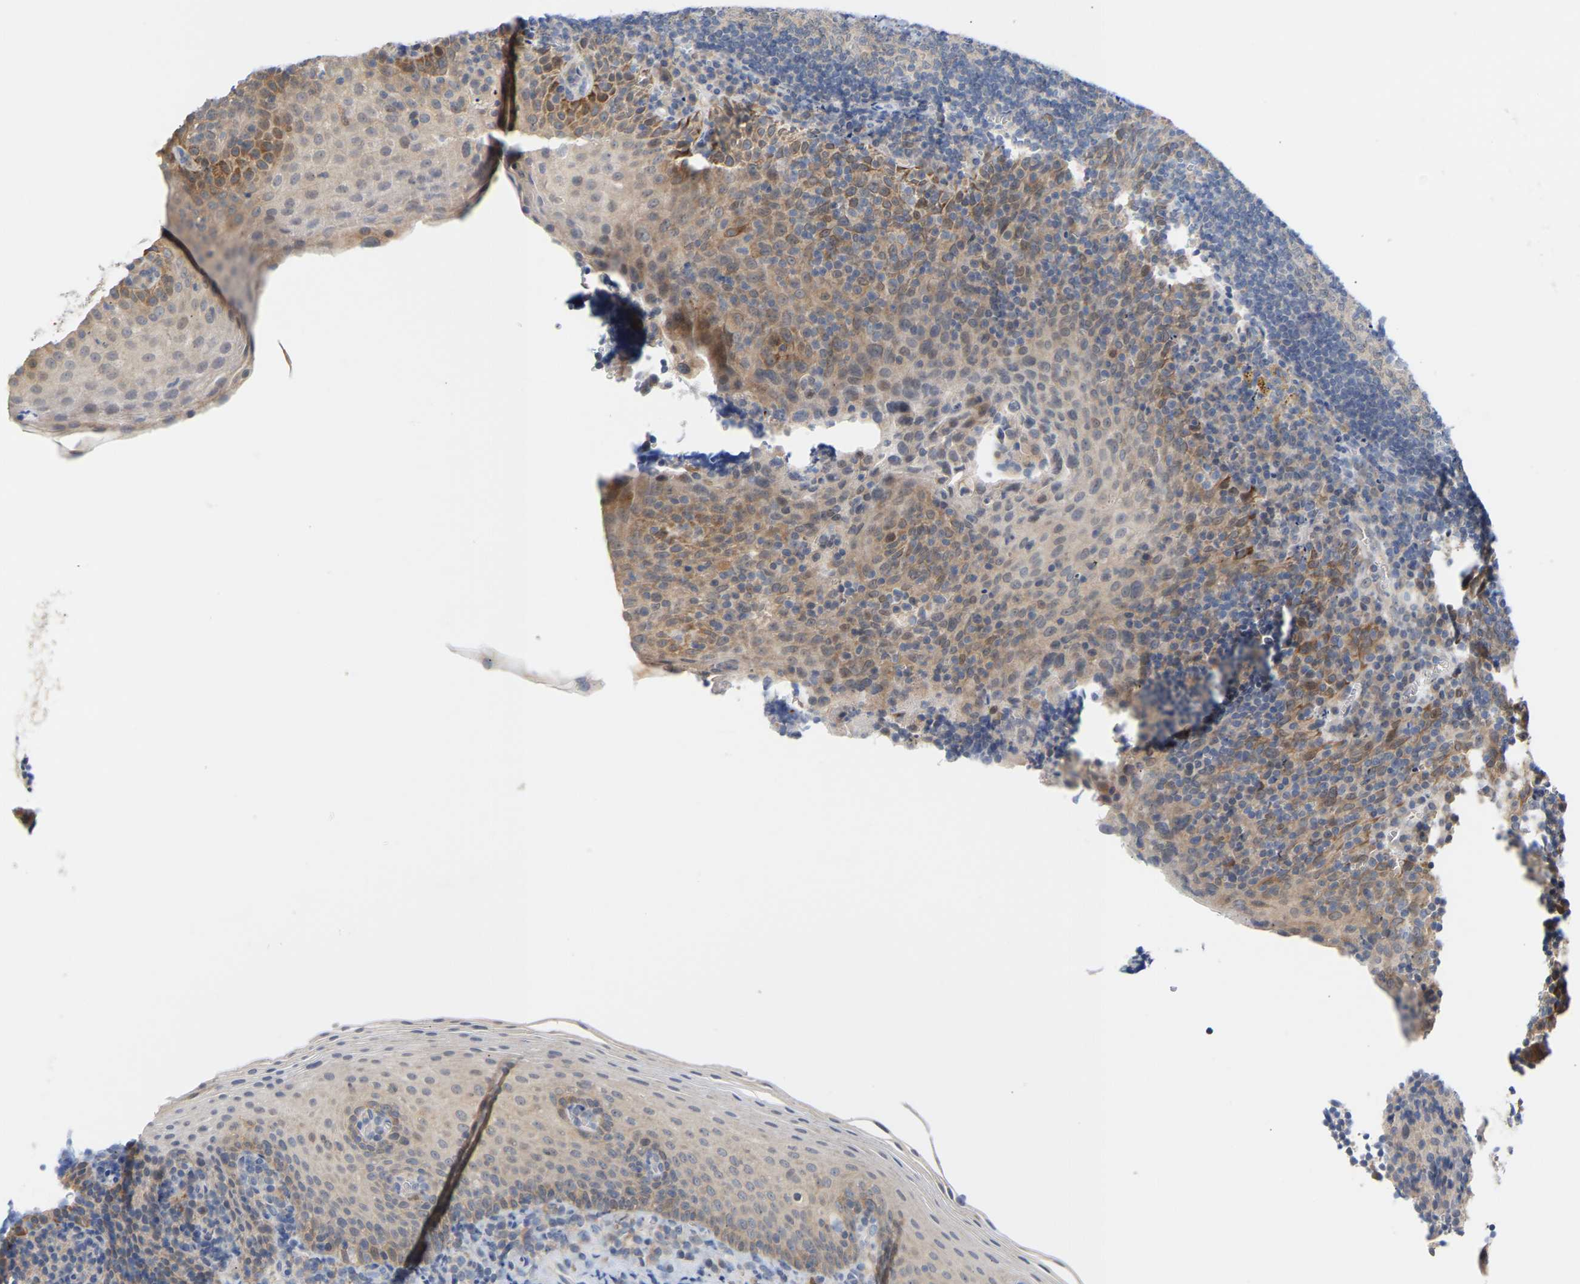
{"staining": {"intensity": "weak", "quantity": "<25%", "location": "cytoplasmic/membranous"}, "tissue": "tonsil", "cell_type": "Germinal center cells", "image_type": "normal", "snomed": [{"axis": "morphology", "description": "Normal tissue, NOS"}, {"axis": "morphology", "description": "Inflammation, NOS"}, {"axis": "topography", "description": "Tonsil"}], "caption": "Protein analysis of unremarkable tonsil demonstrates no significant staining in germinal center cells. (DAB (3,3'-diaminobenzidine) IHC with hematoxylin counter stain).", "gene": "TPMT", "patient": {"sex": "female", "age": 31}}